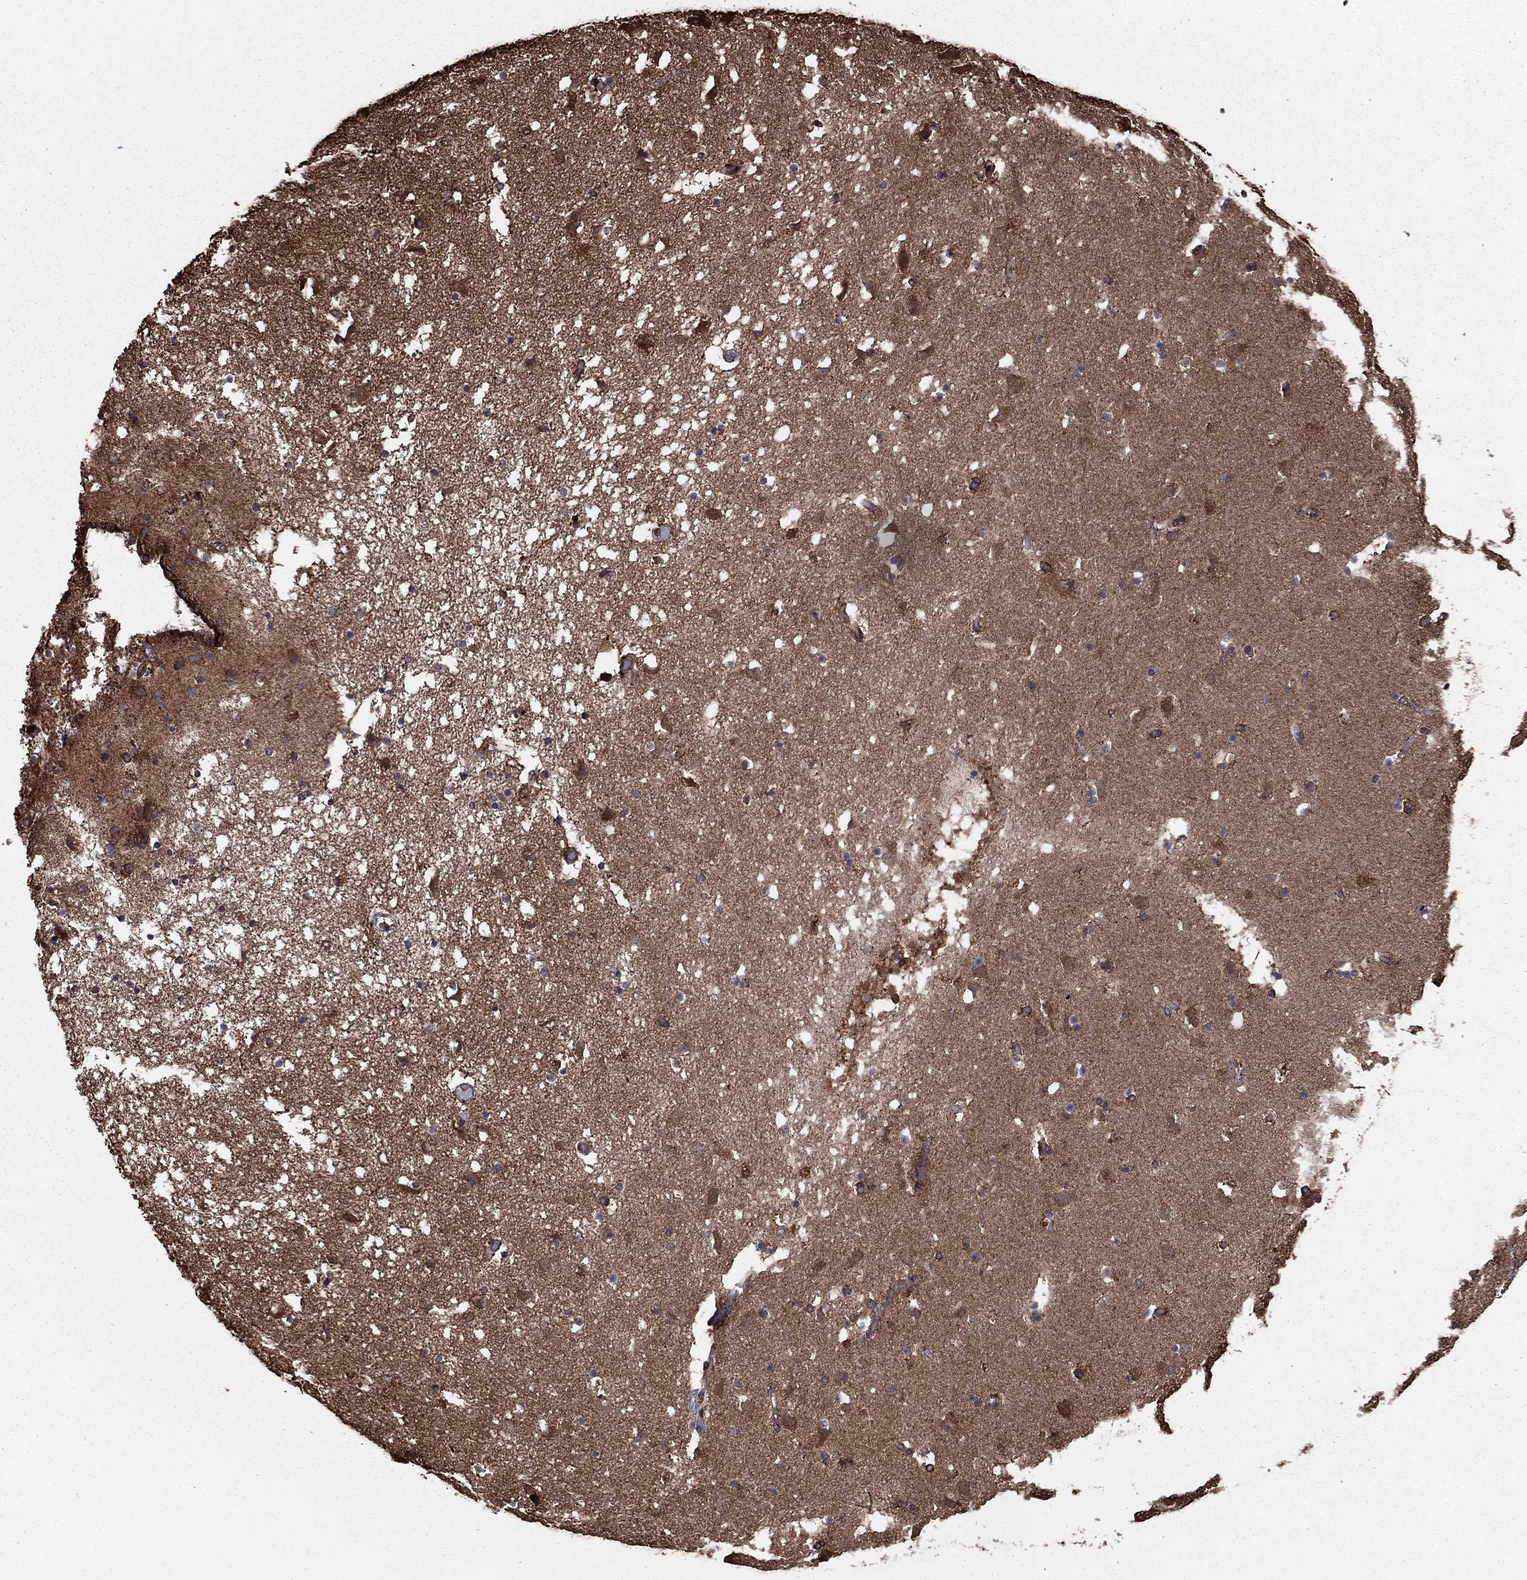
{"staining": {"intensity": "moderate", "quantity": "<25%", "location": "cytoplasmic/membranous"}, "tissue": "caudate", "cell_type": "Glial cells", "image_type": "normal", "snomed": [{"axis": "morphology", "description": "Normal tissue, NOS"}, {"axis": "topography", "description": "Lateral ventricle wall"}], "caption": "Caudate stained with DAB (3,3'-diaminobenzidine) immunohistochemistry (IHC) displays low levels of moderate cytoplasmic/membranous expression in approximately <25% of glial cells. The protein is shown in brown color, while the nuclei are stained blue.", "gene": "GYG1", "patient": {"sex": "female", "age": 42}}